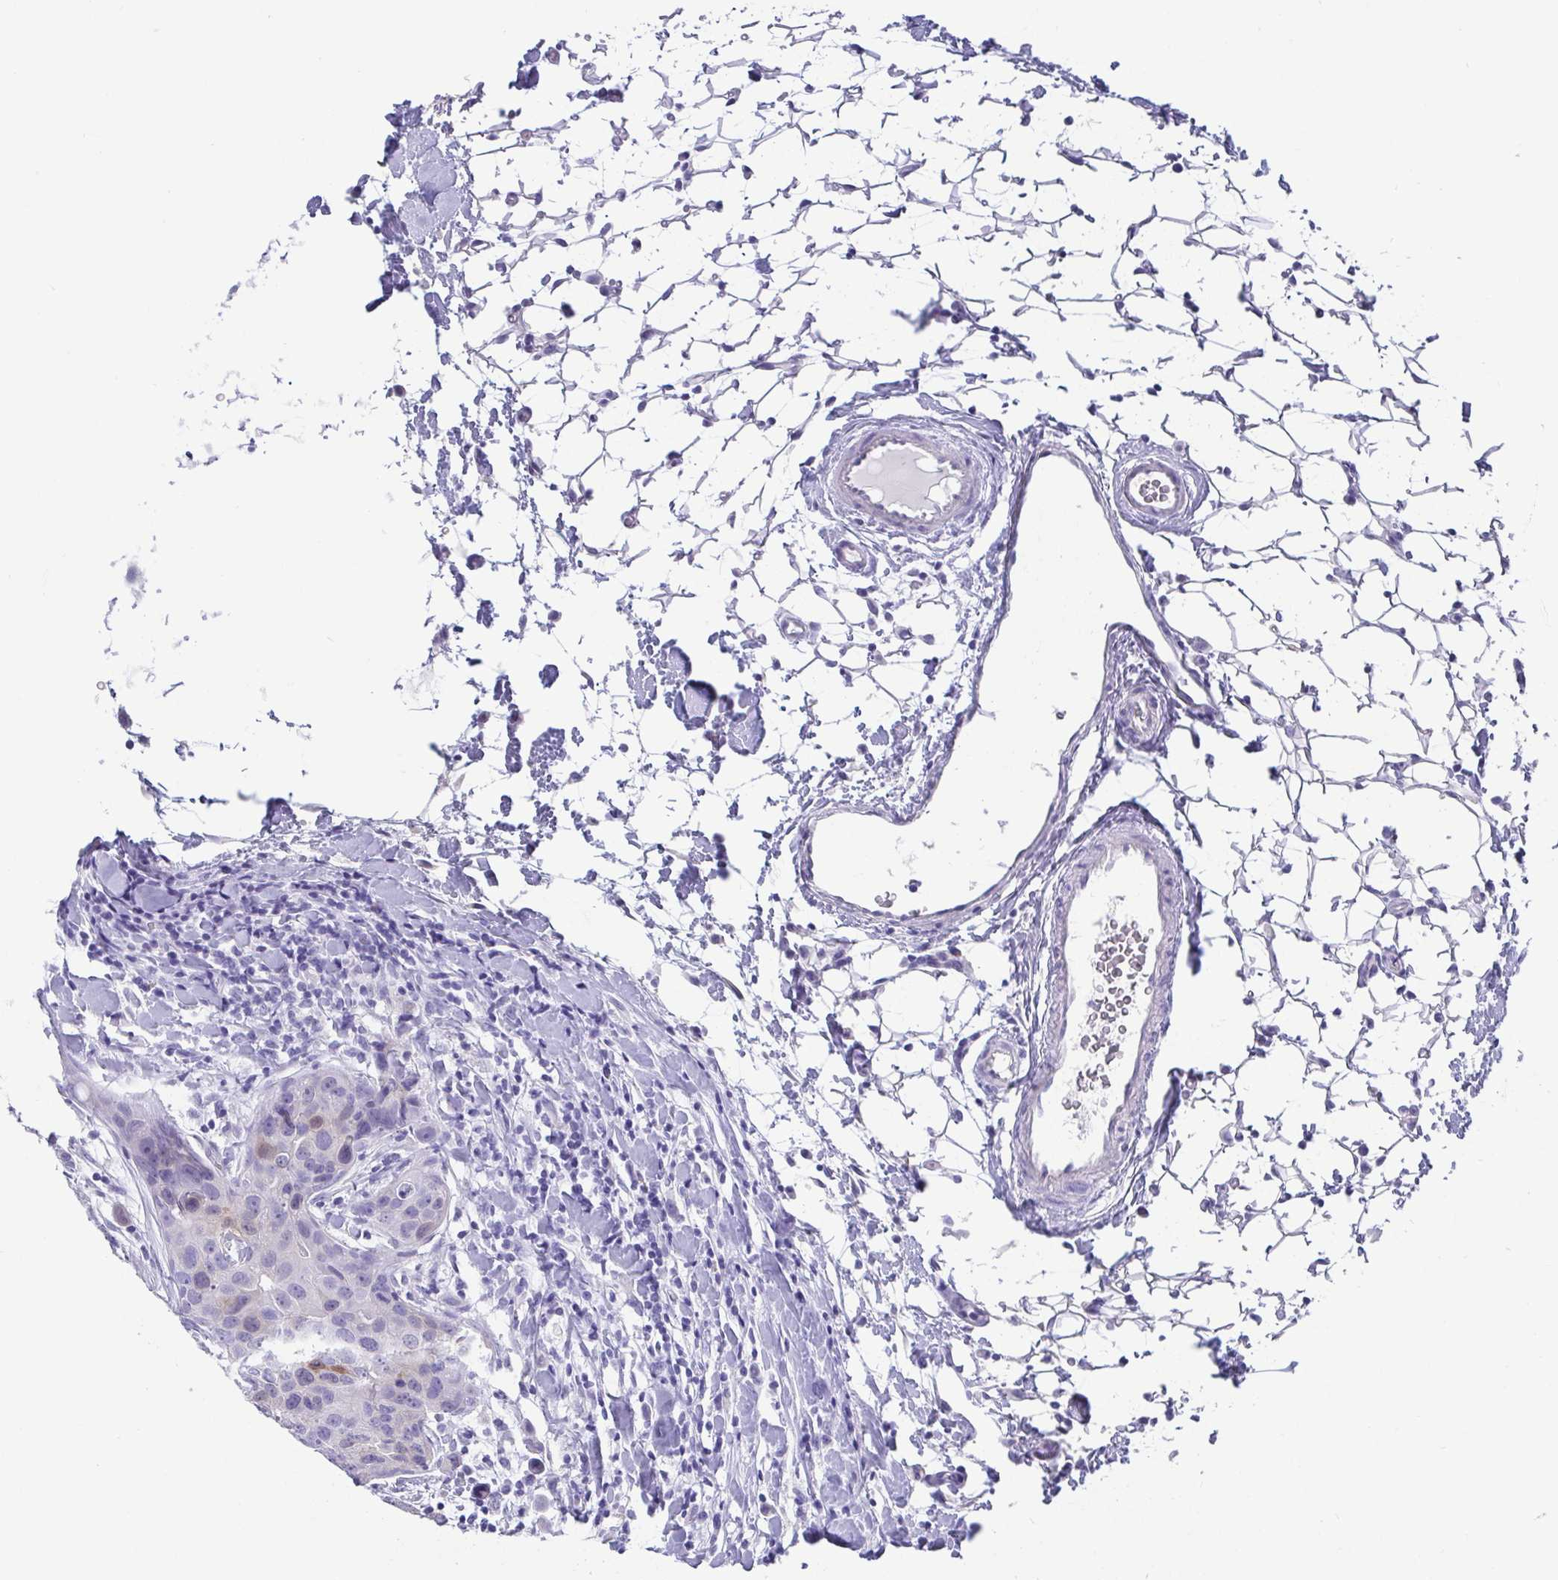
{"staining": {"intensity": "weak", "quantity": "<25%", "location": "cytoplasmic/membranous,nuclear"}, "tissue": "breast cancer", "cell_type": "Tumor cells", "image_type": "cancer", "snomed": [{"axis": "morphology", "description": "Duct carcinoma"}, {"axis": "topography", "description": "Breast"}], "caption": "Immunohistochemistry (IHC) of human breast invasive ductal carcinoma demonstrates no expression in tumor cells. The staining was performed using DAB (3,3'-diaminobenzidine) to visualize the protein expression in brown, while the nuclei were stained in blue with hematoxylin (Magnification: 20x).", "gene": "SCGN", "patient": {"sex": "female", "age": 24}}